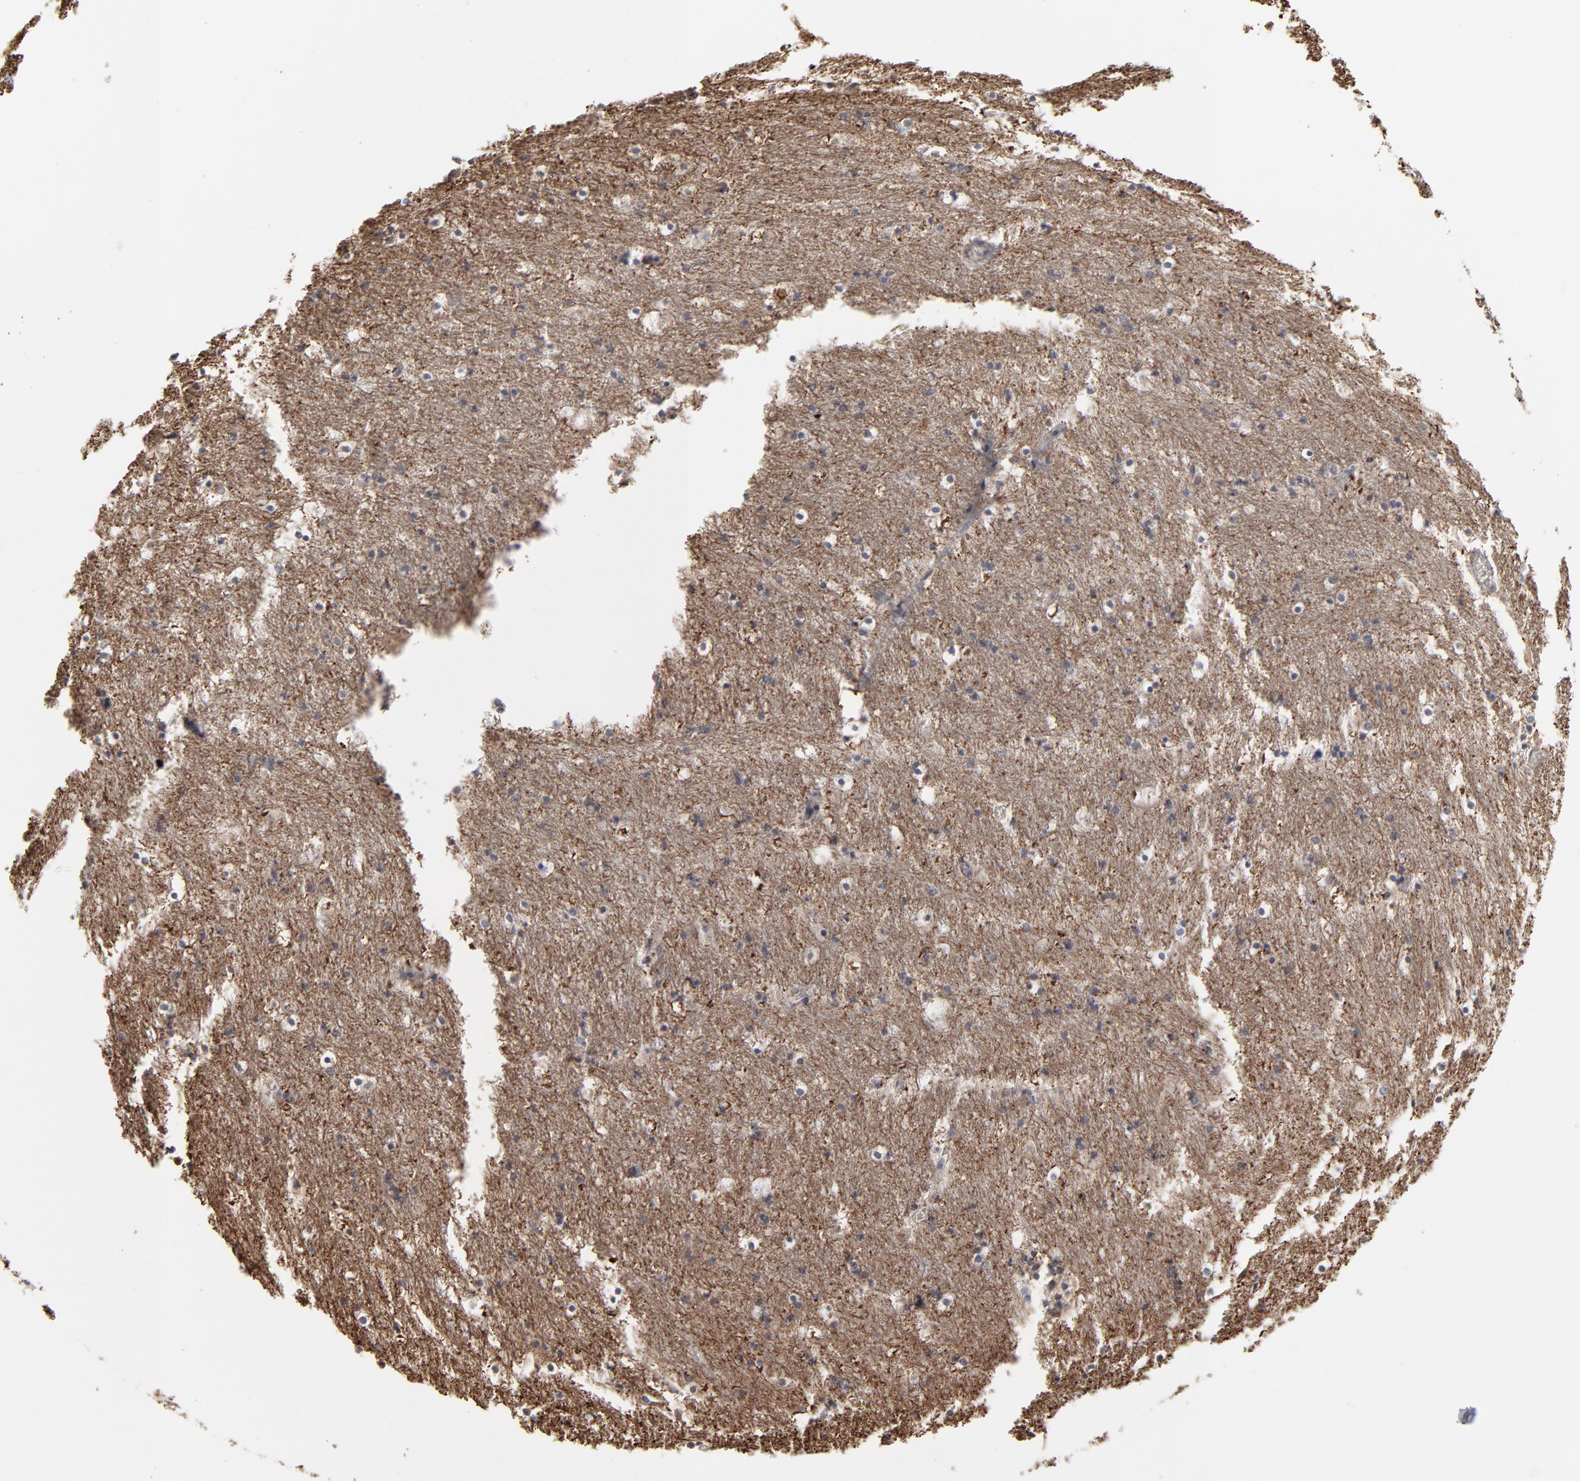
{"staining": {"intensity": "weak", "quantity": ">75%", "location": "cytoplasmic/membranous"}, "tissue": "caudate", "cell_type": "Glial cells", "image_type": "normal", "snomed": [{"axis": "morphology", "description": "Normal tissue, NOS"}, {"axis": "topography", "description": "Lateral ventricle wall"}], "caption": "Caudate stained for a protein (brown) shows weak cytoplasmic/membranous positive expression in about >75% of glial cells.", "gene": "MAP2K1", "patient": {"sex": "male", "age": 45}}